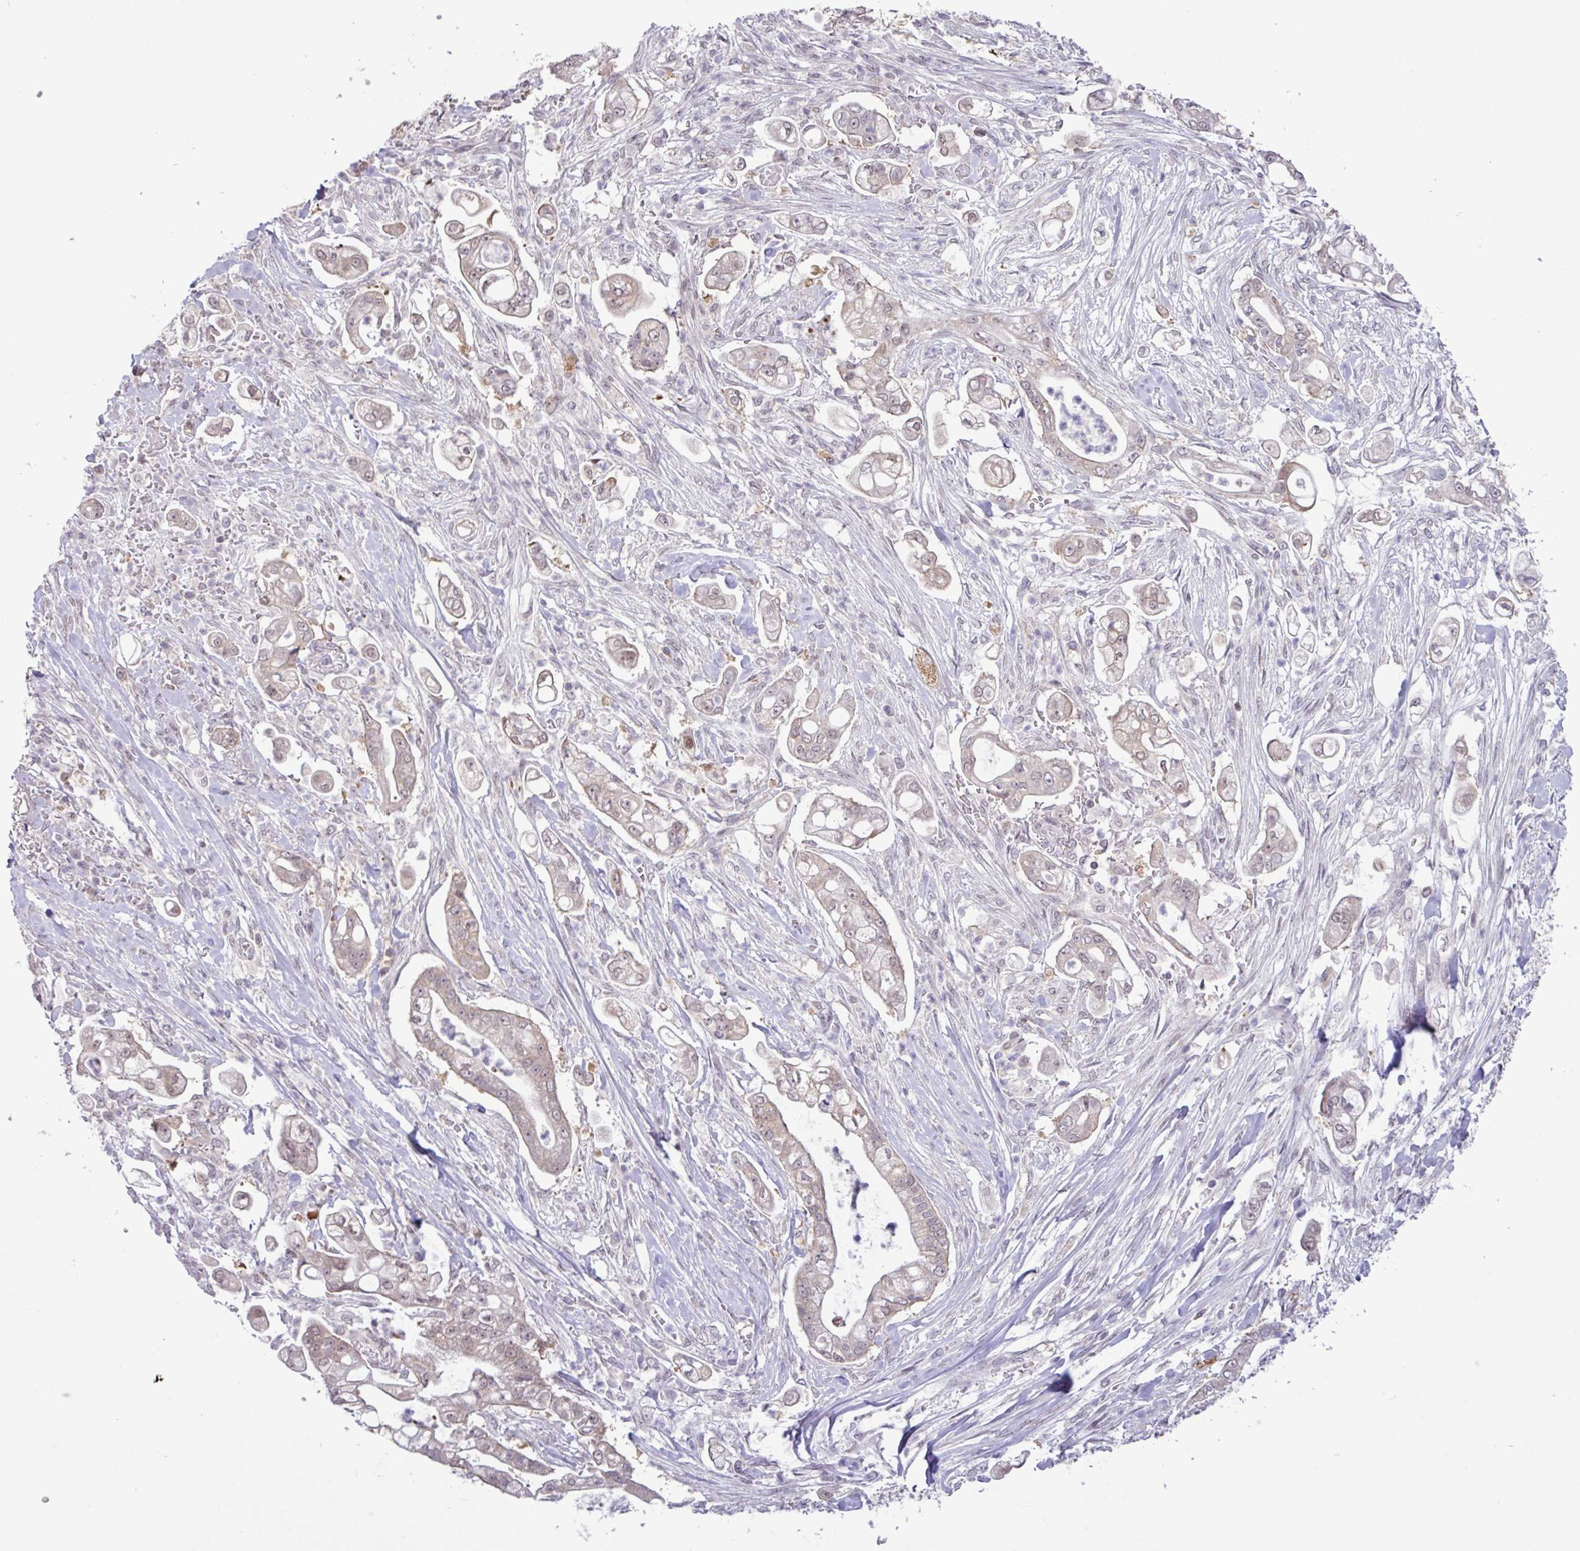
{"staining": {"intensity": "weak", "quantity": "25%-75%", "location": "cytoplasmic/membranous,nuclear"}, "tissue": "pancreatic cancer", "cell_type": "Tumor cells", "image_type": "cancer", "snomed": [{"axis": "morphology", "description": "Adenocarcinoma, NOS"}, {"axis": "topography", "description": "Pancreas"}], "caption": "Pancreatic adenocarcinoma stained with a protein marker shows weak staining in tumor cells.", "gene": "RTL3", "patient": {"sex": "female", "age": 69}}